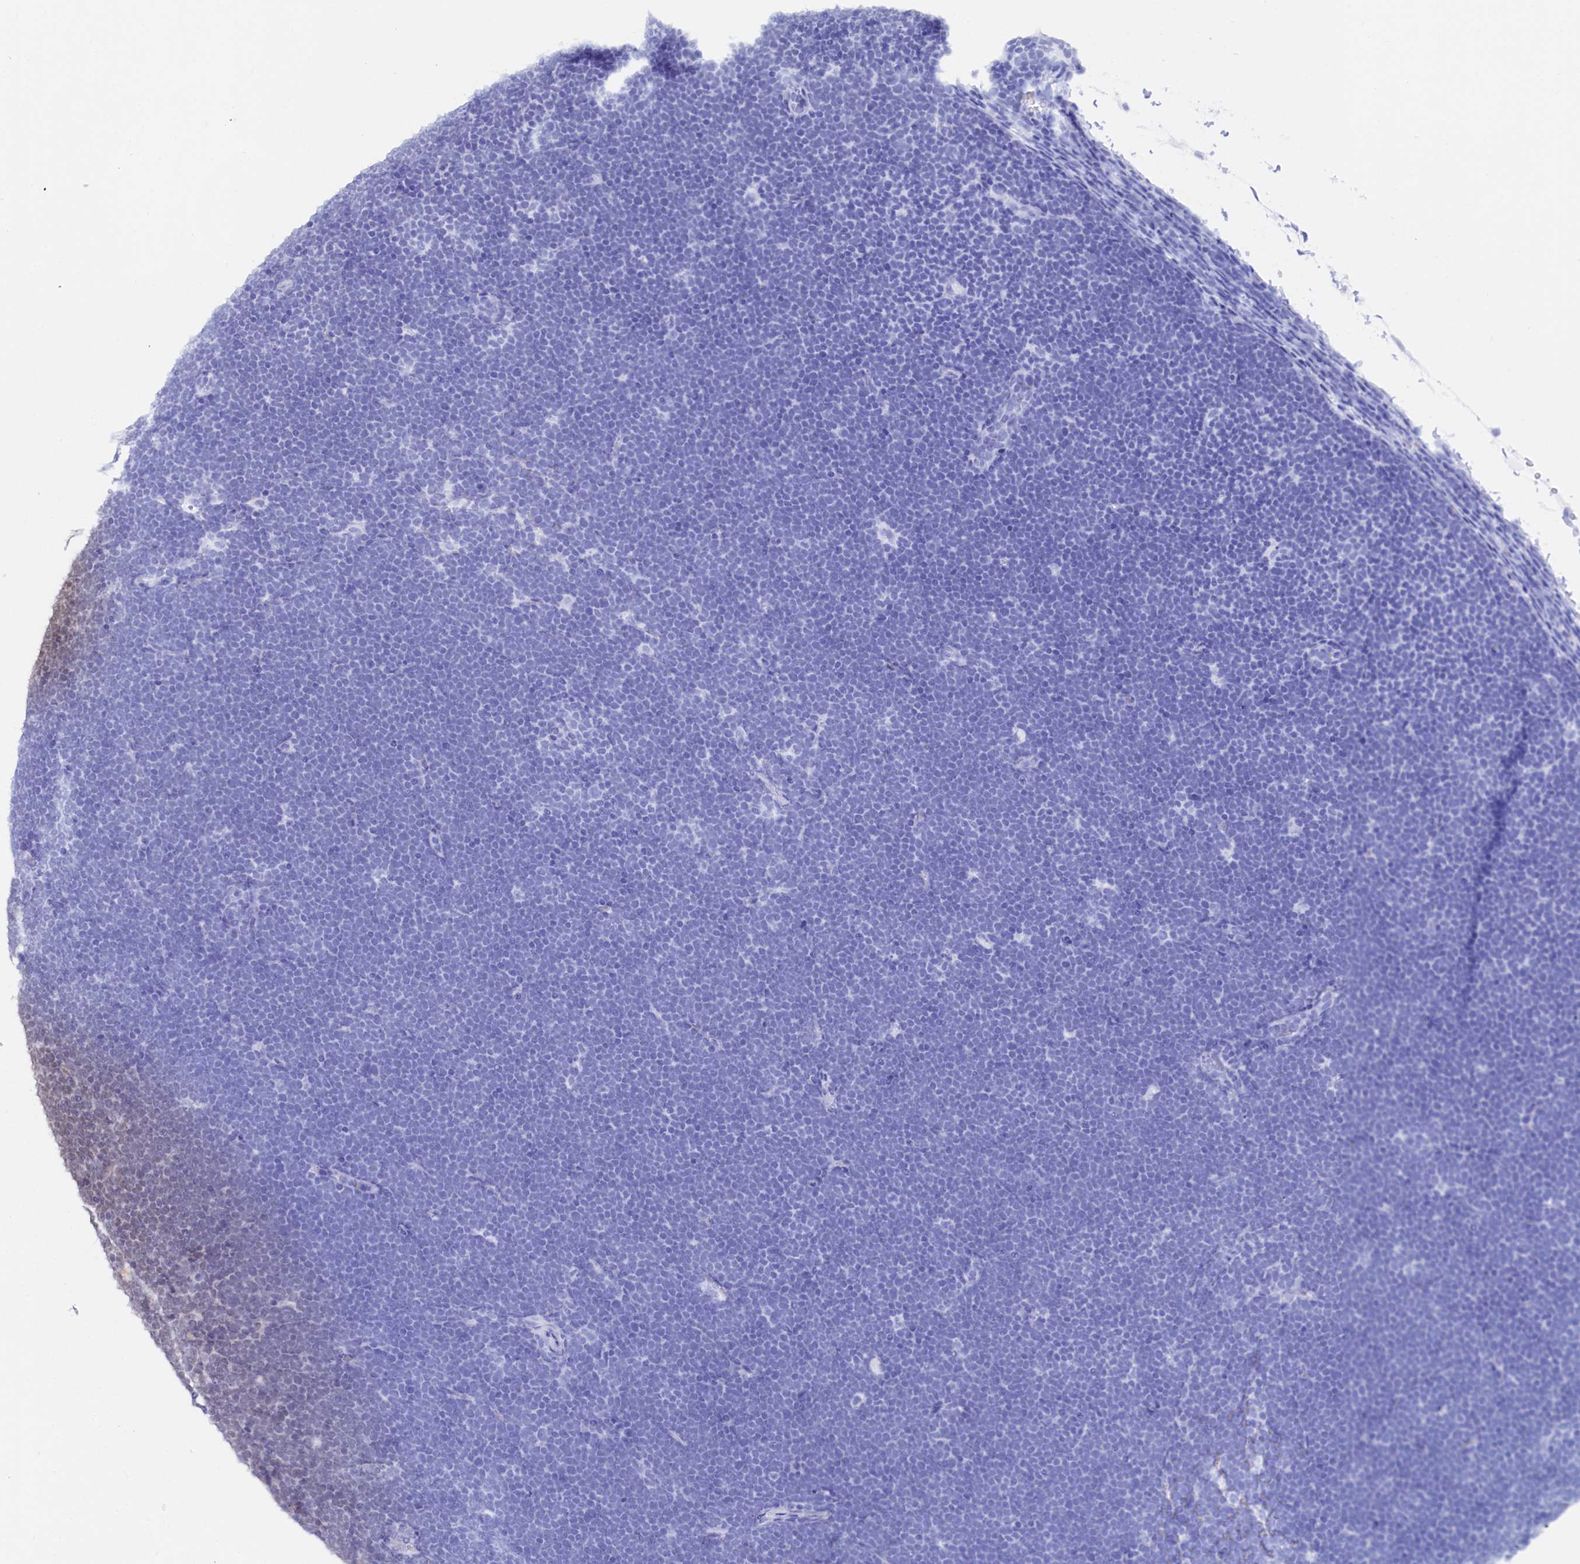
{"staining": {"intensity": "negative", "quantity": "none", "location": "none"}, "tissue": "lymphoma", "cell_type": "Tumor cells", "image_type": "cancer", "snomed": [{"axis": "morphology", "description": "Malignant lymphoma, non-Hodgkin's type, High grade"}, {"axis": "topography", "description": "Lymph node"}], "caption": "High magnification brightfield microscopy of lymphoma stained with DAB (3,3'-diaminobenzidine) (brown) and counterstained with hematoxylin (blue): tumor cells show no significant expression.", "gene": "TIGD4", "patient": {"sex": "male", "age": 13}}